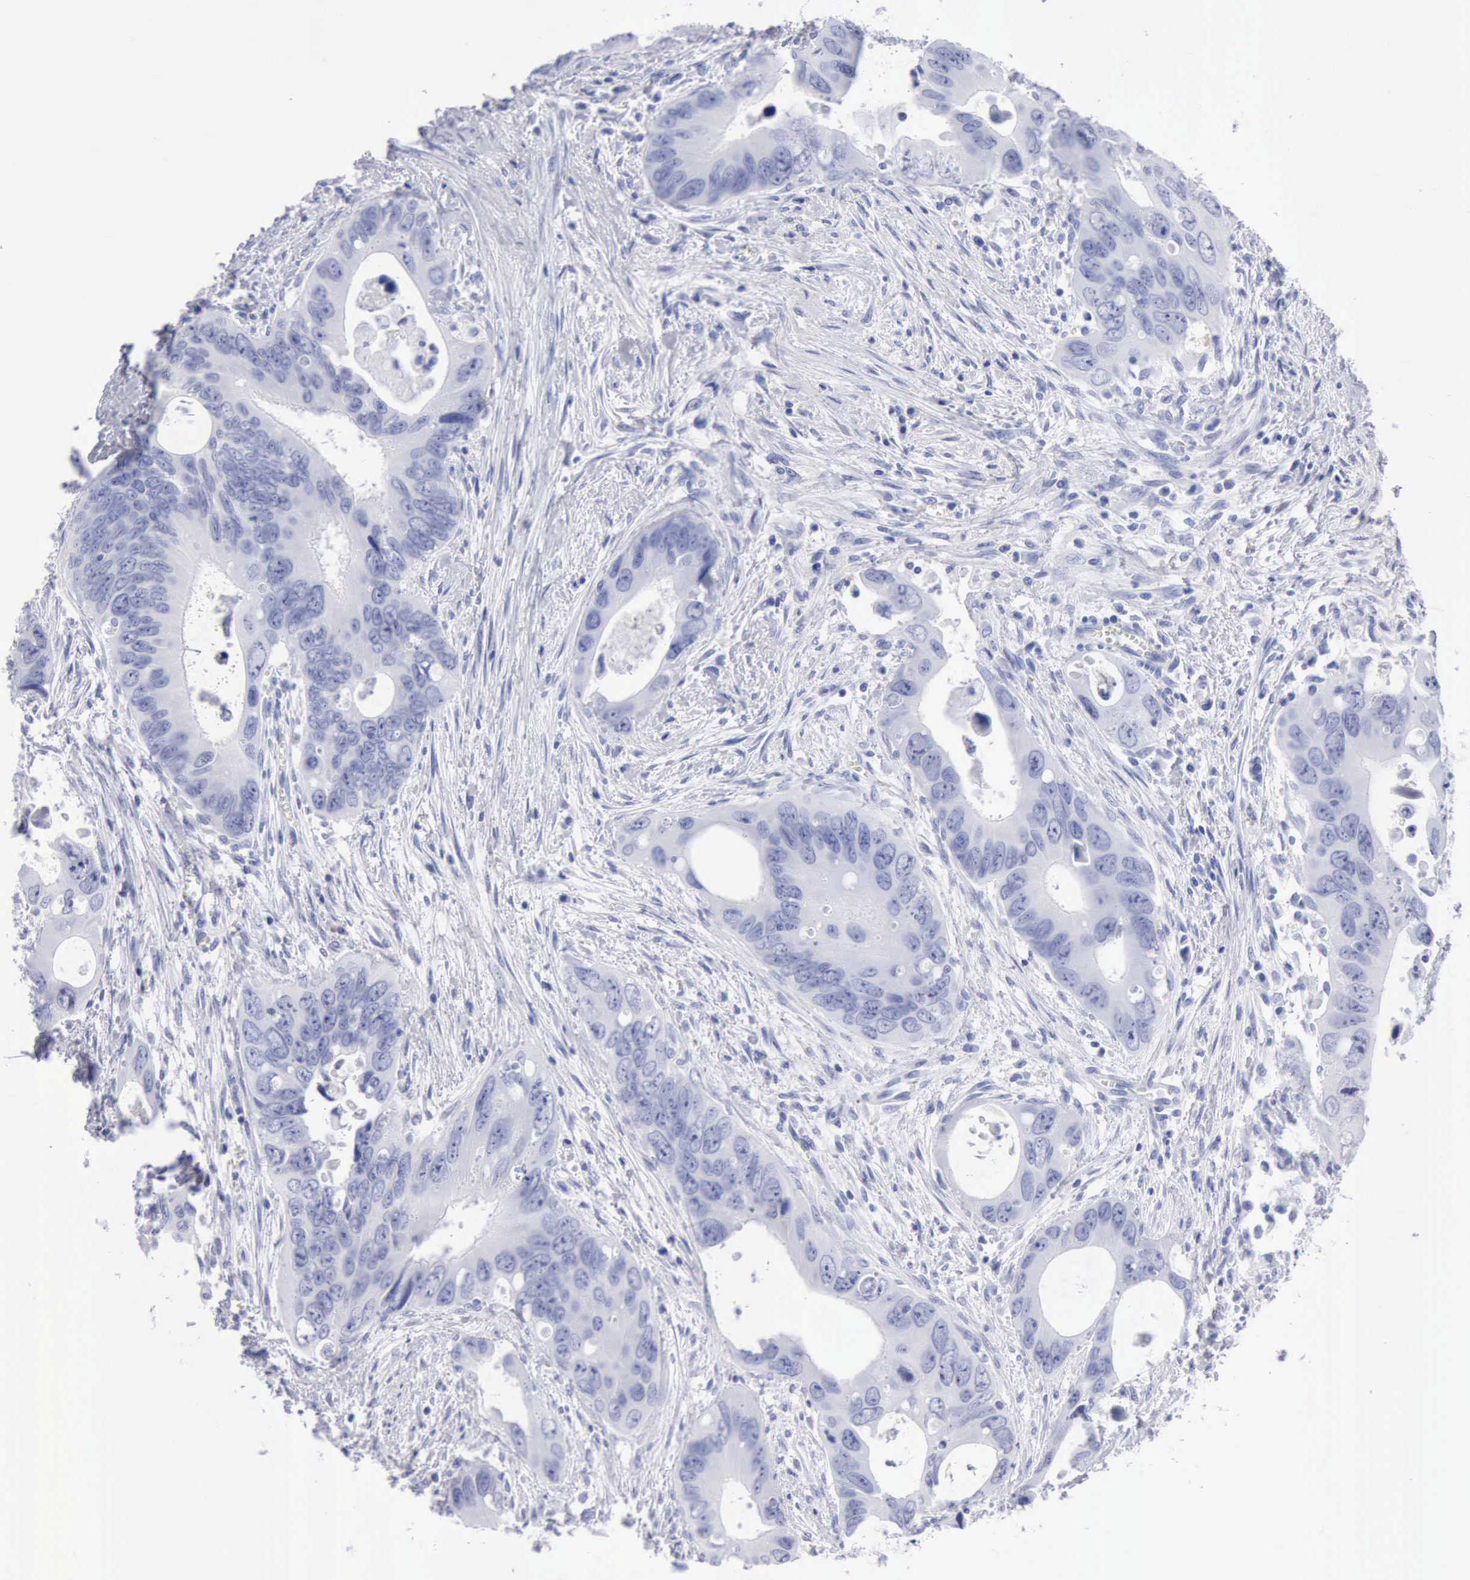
{"staining": {"intensity": "negative", "quantity": "none", "location": "none"}, "tissue": "colorectal cancer", "cell_type": "Tumor cells", "image_type": "cancer", "snomed": [{"axis": "morphology", "description": "Adenocarcinoma, NOS"}, {"axis": "topography", "description": "Rectum"}], "caption": "Colorectal cancer was stained to show a protein in brown. There is no significant expression in tumor cells.", "gene": "CYP19A1", "patient": {"sex": "male", "age": 70}}